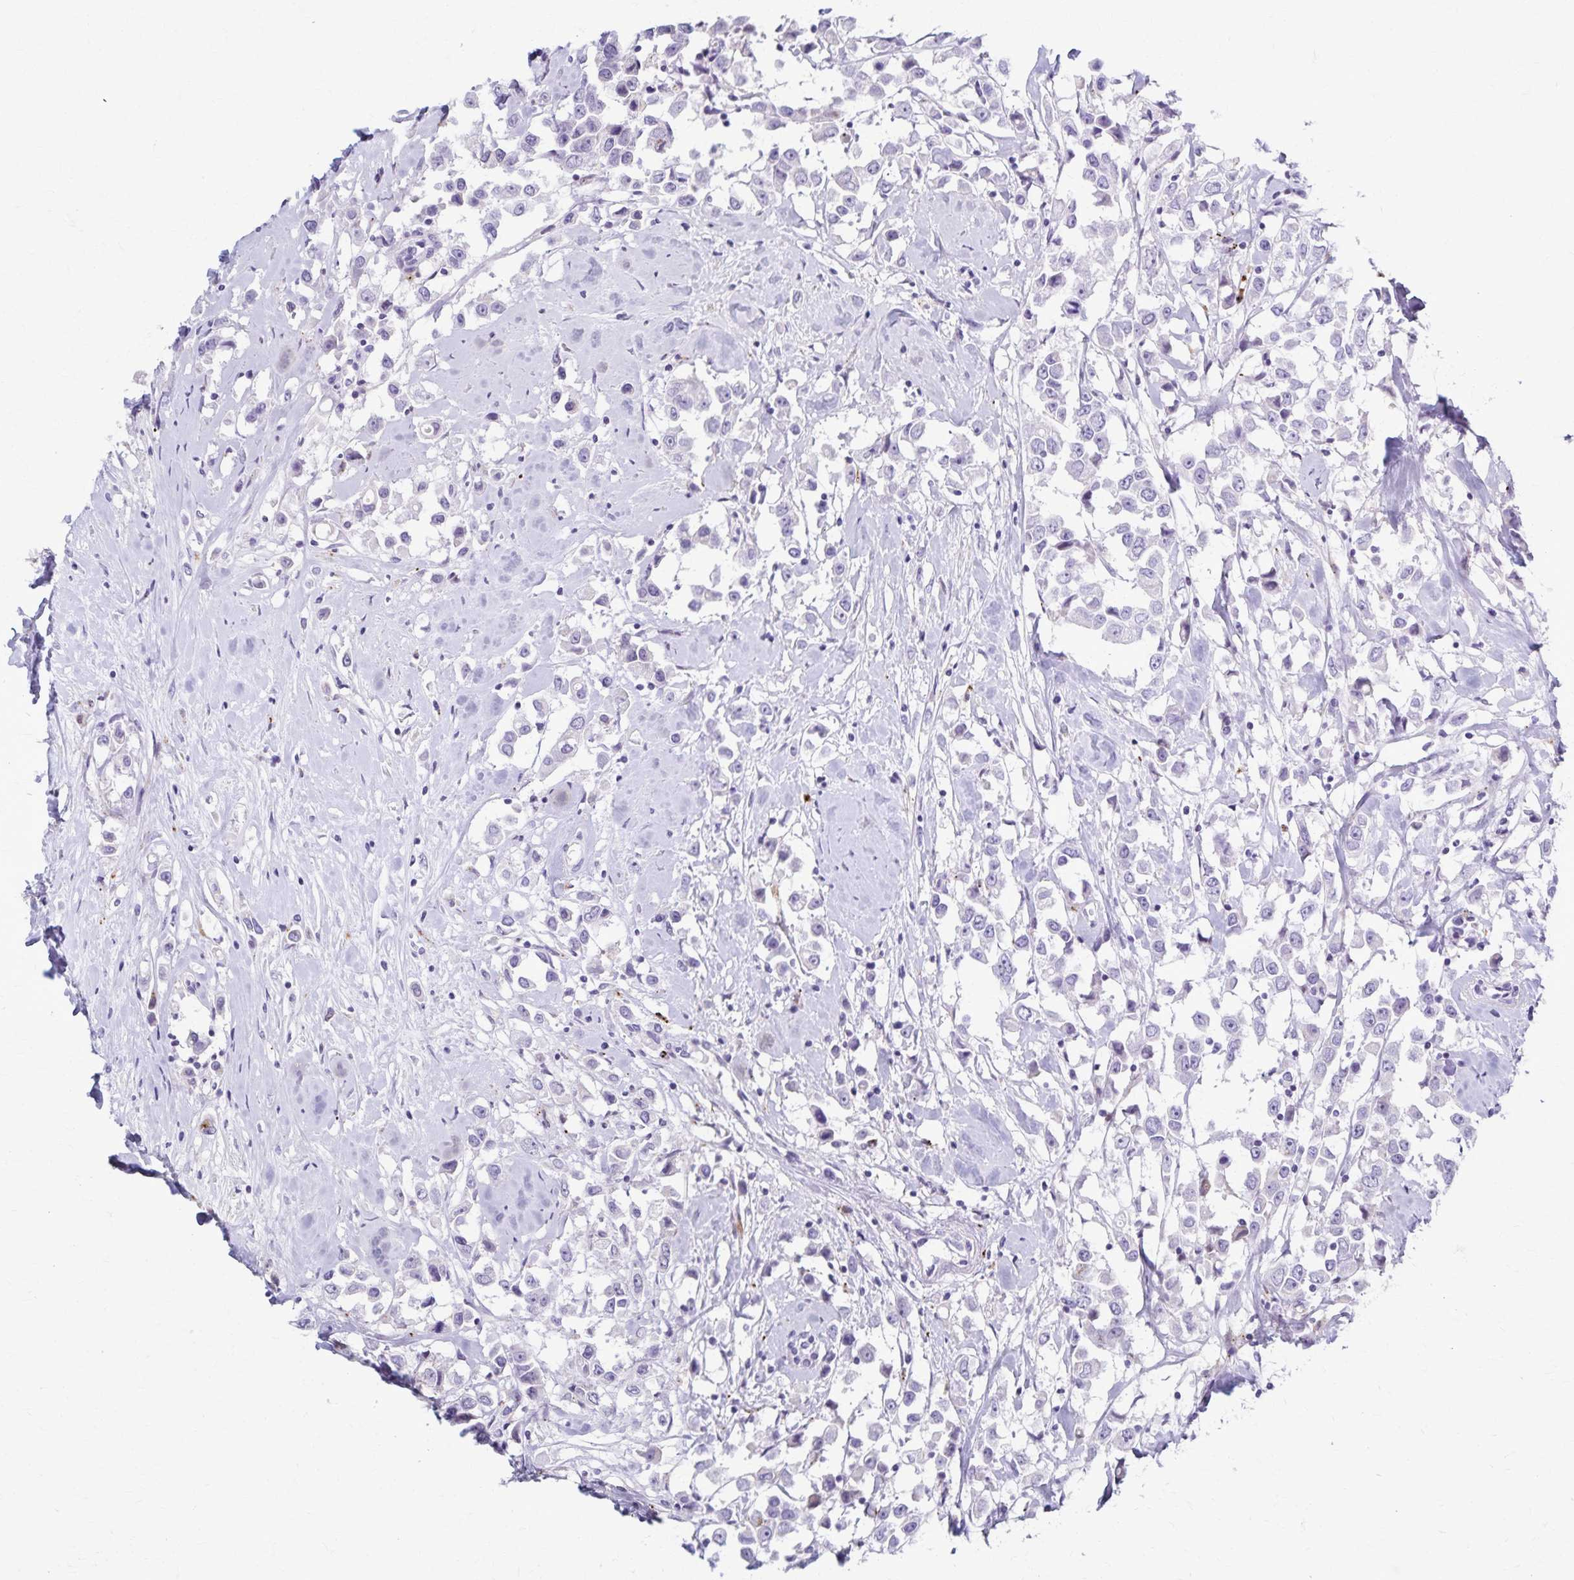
{"staining": {"intensity": "negative", "quantity": "none", "location": "none"}, "tissue": "breast cancer", "cell_type": "Tumor cells", "image_type": "cancer", "snomed": [{"axis": "morphology", "description": "Duct carcinoma"}, {"axis": "topography", "description": "Breast"}], "caption": "Tumor cells are negative for brown protein staining in invasive ductal carcinoma (breast). (Brightfield microscopy of DAB (3,3'-diaminobenzidine) immunohistochemistry (IHC) at high magnification).", "gene": "TMEM60", "patient": {"sex": "female", "age": 61}}